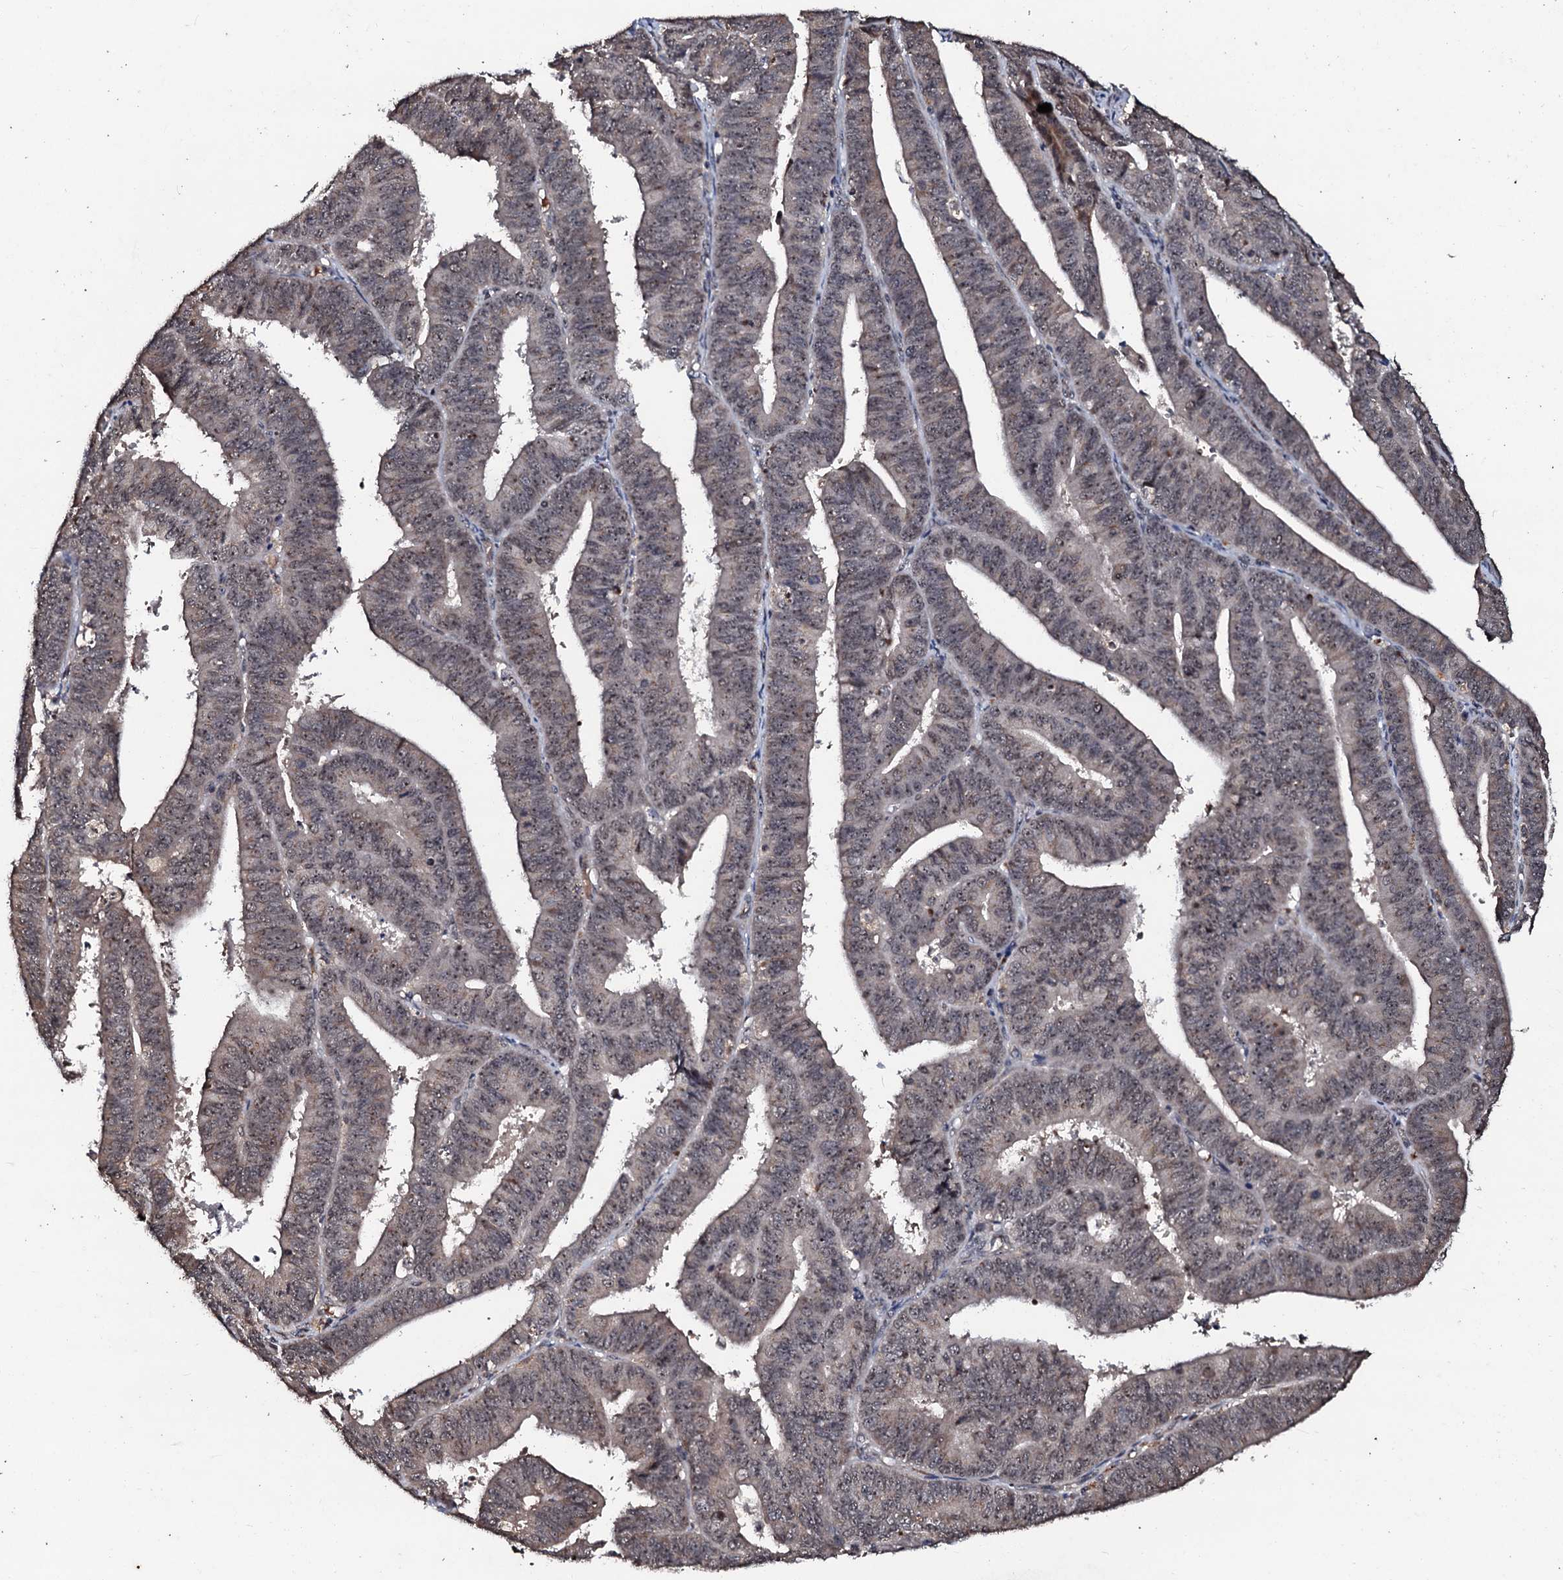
{"staining": {"intensity": "weak", "quantity": ">75%", "location": "nuclear"}, "tissue": "endometrial cancer", "cell_type": "Tumor cells", "image_type": "cancer", "snomed": [{"axis": "morphology", "description": "Adenocarcinoma, NOS"}, {"axis": "topography", "description": "Endometrium"}], "caption": "Endometrial cancer (adenocarcinoma) stained with IHC demonstrates weak nuclear staining in approximately >75% of tumor cells.", "gene": "SUPT7L", "patient": {"sex": "female", "age": 73}}